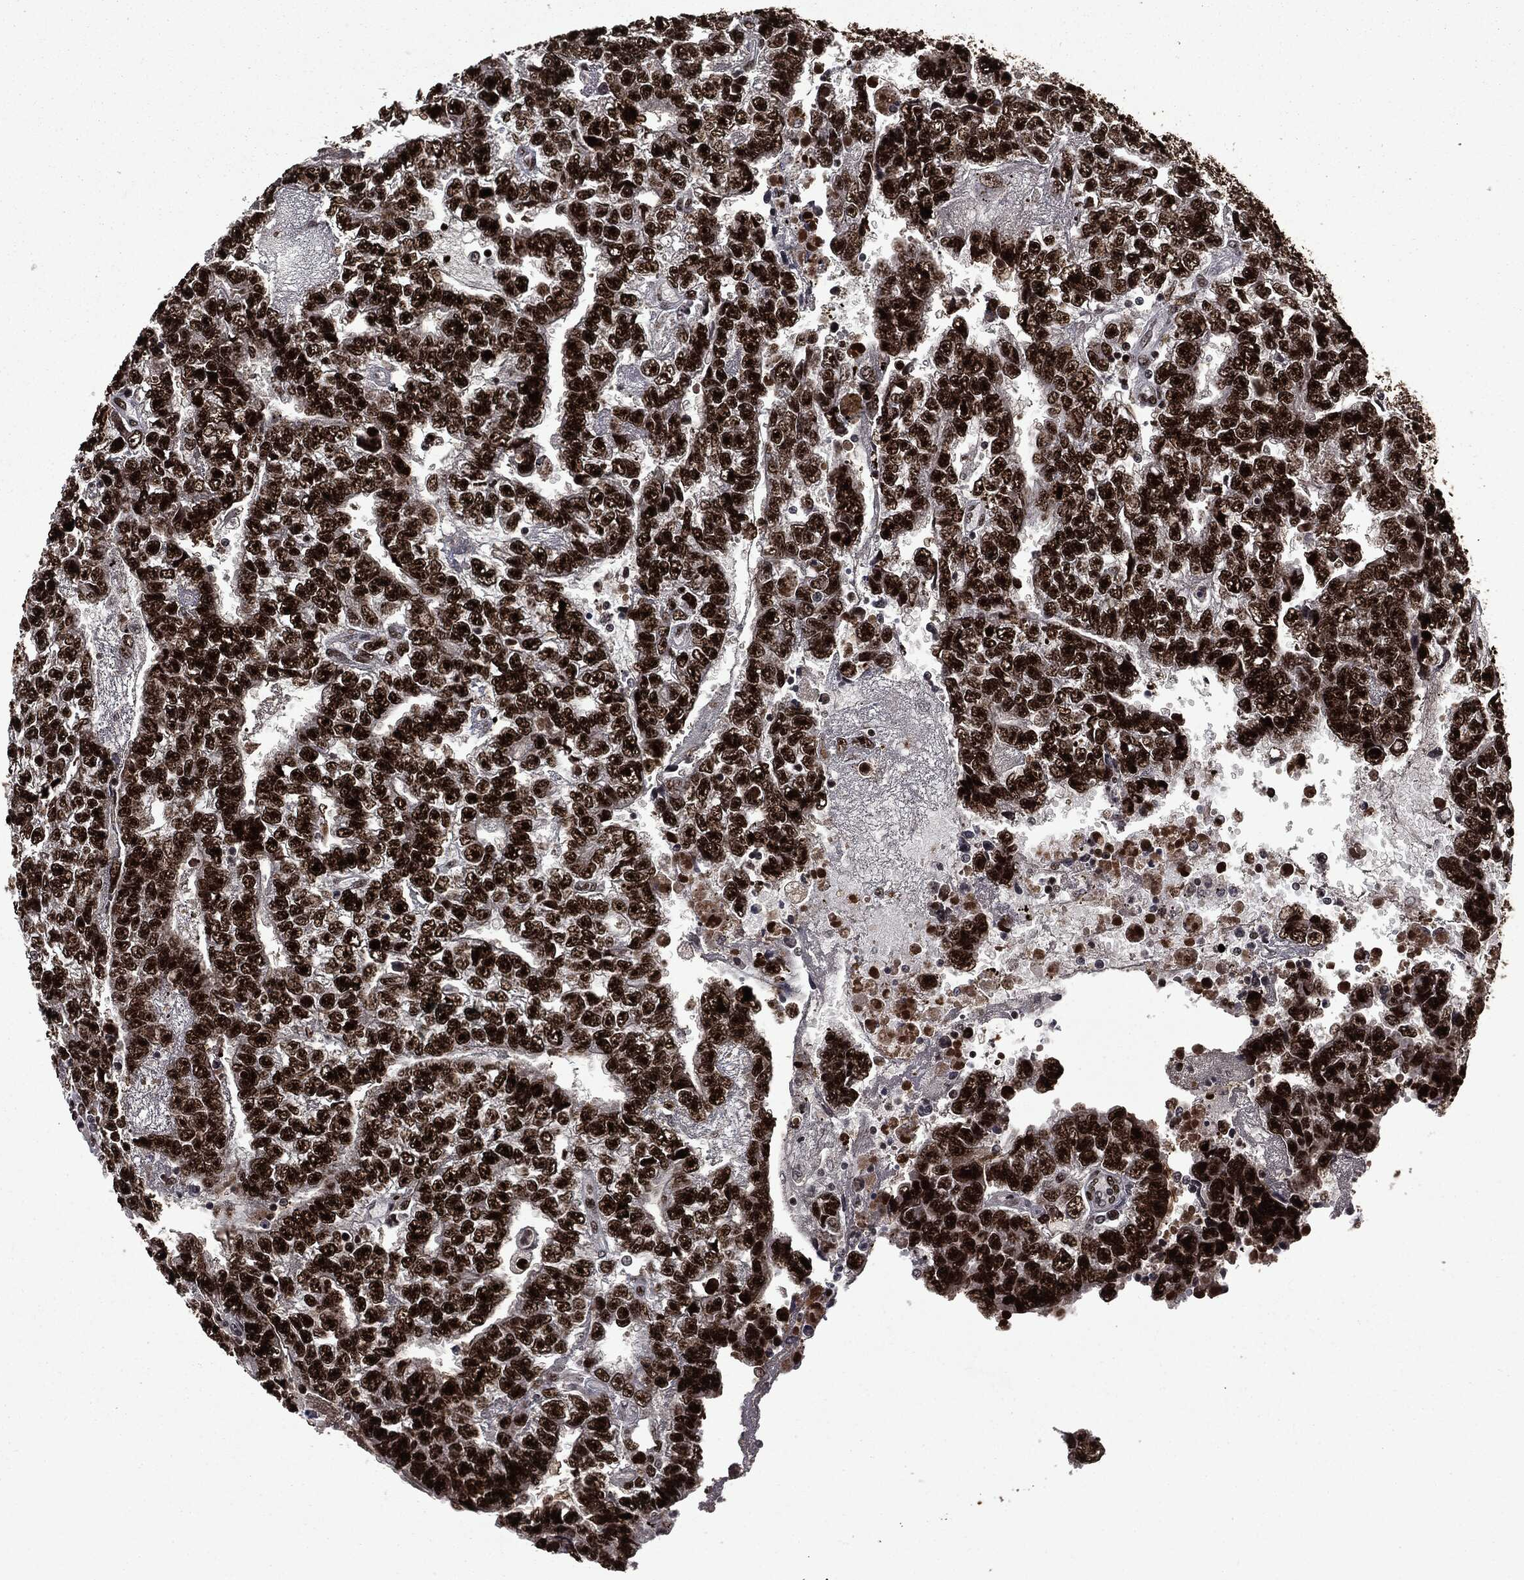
{"staining": {"intensity": "strong", "quantity": ">75%", "location": "nuclear"}, "tissue": "testis cancer", "cell_type": "Tumor cells", "image_type": "cancer", "snomed": [{"axis": "morphology", "description": "Carcinoma, Embryonal, NOS"}, {"axis": "topography", "description": "Testis"}], "caption": "Testis cancer stained for a protein (brown) reveals strong nuclear positive positivity in about >75% of tumor cells.", "gene": "MSH2", "patient": {"sex": "male", "age": 25}}